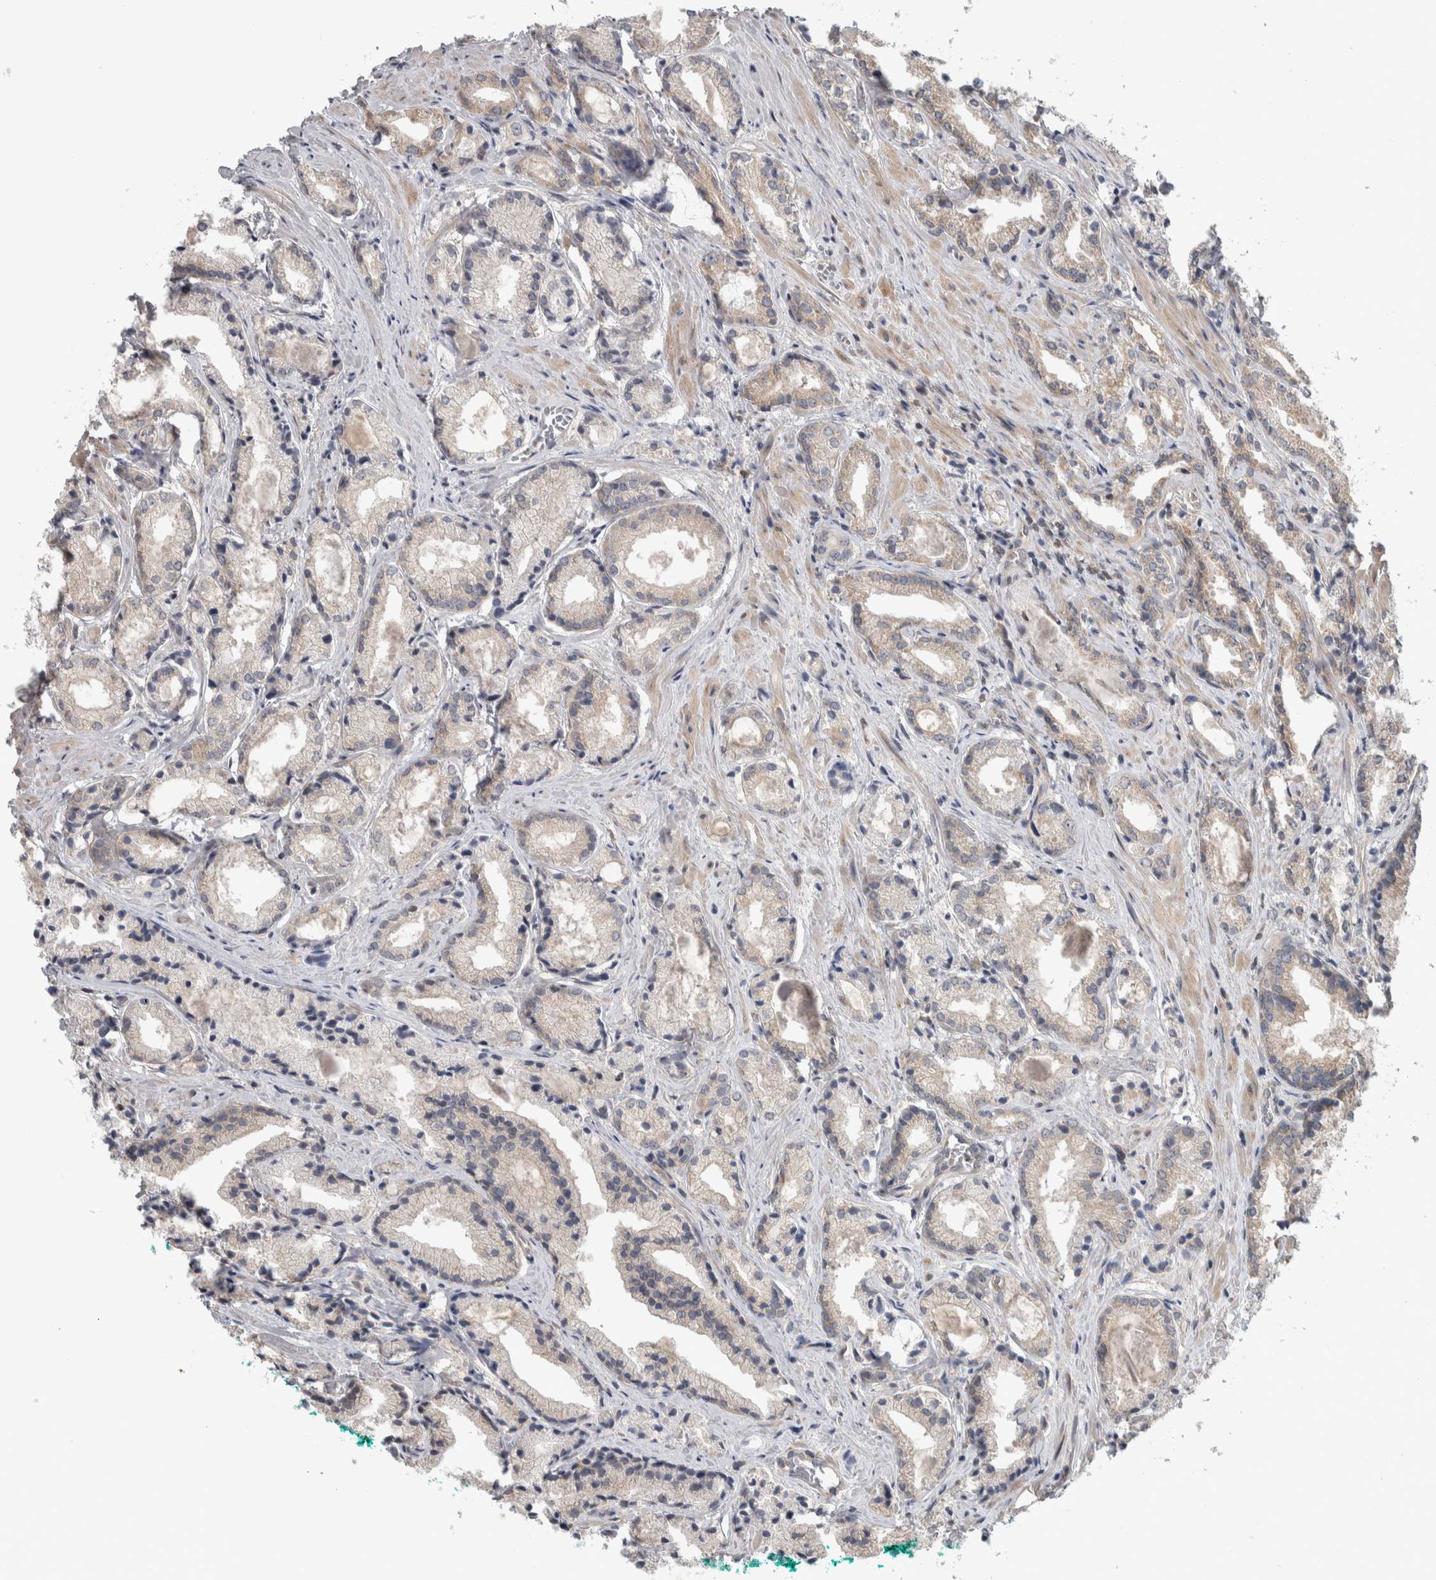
{"staining": {"intensity": "weak", "quantity": "<25%", "location": "cytoplasmic/membranous"}, "tissue": "prostate cancer", "cell_type": "Tumor cells", "image_type": "cancer", "snomed": [{"axis": "morphology", "description": "Adenocarcinoma, Low grade"}, {"axis": "topography", "description": "Prostate"}], "caption": "Tumor cells are negative for brown protein staining in prostate cancer. (Immunohistochemistry, brightfield microscopy, high magnification).", "gene": "CWC27", "patient": {"sex": "male", "age": 62}}